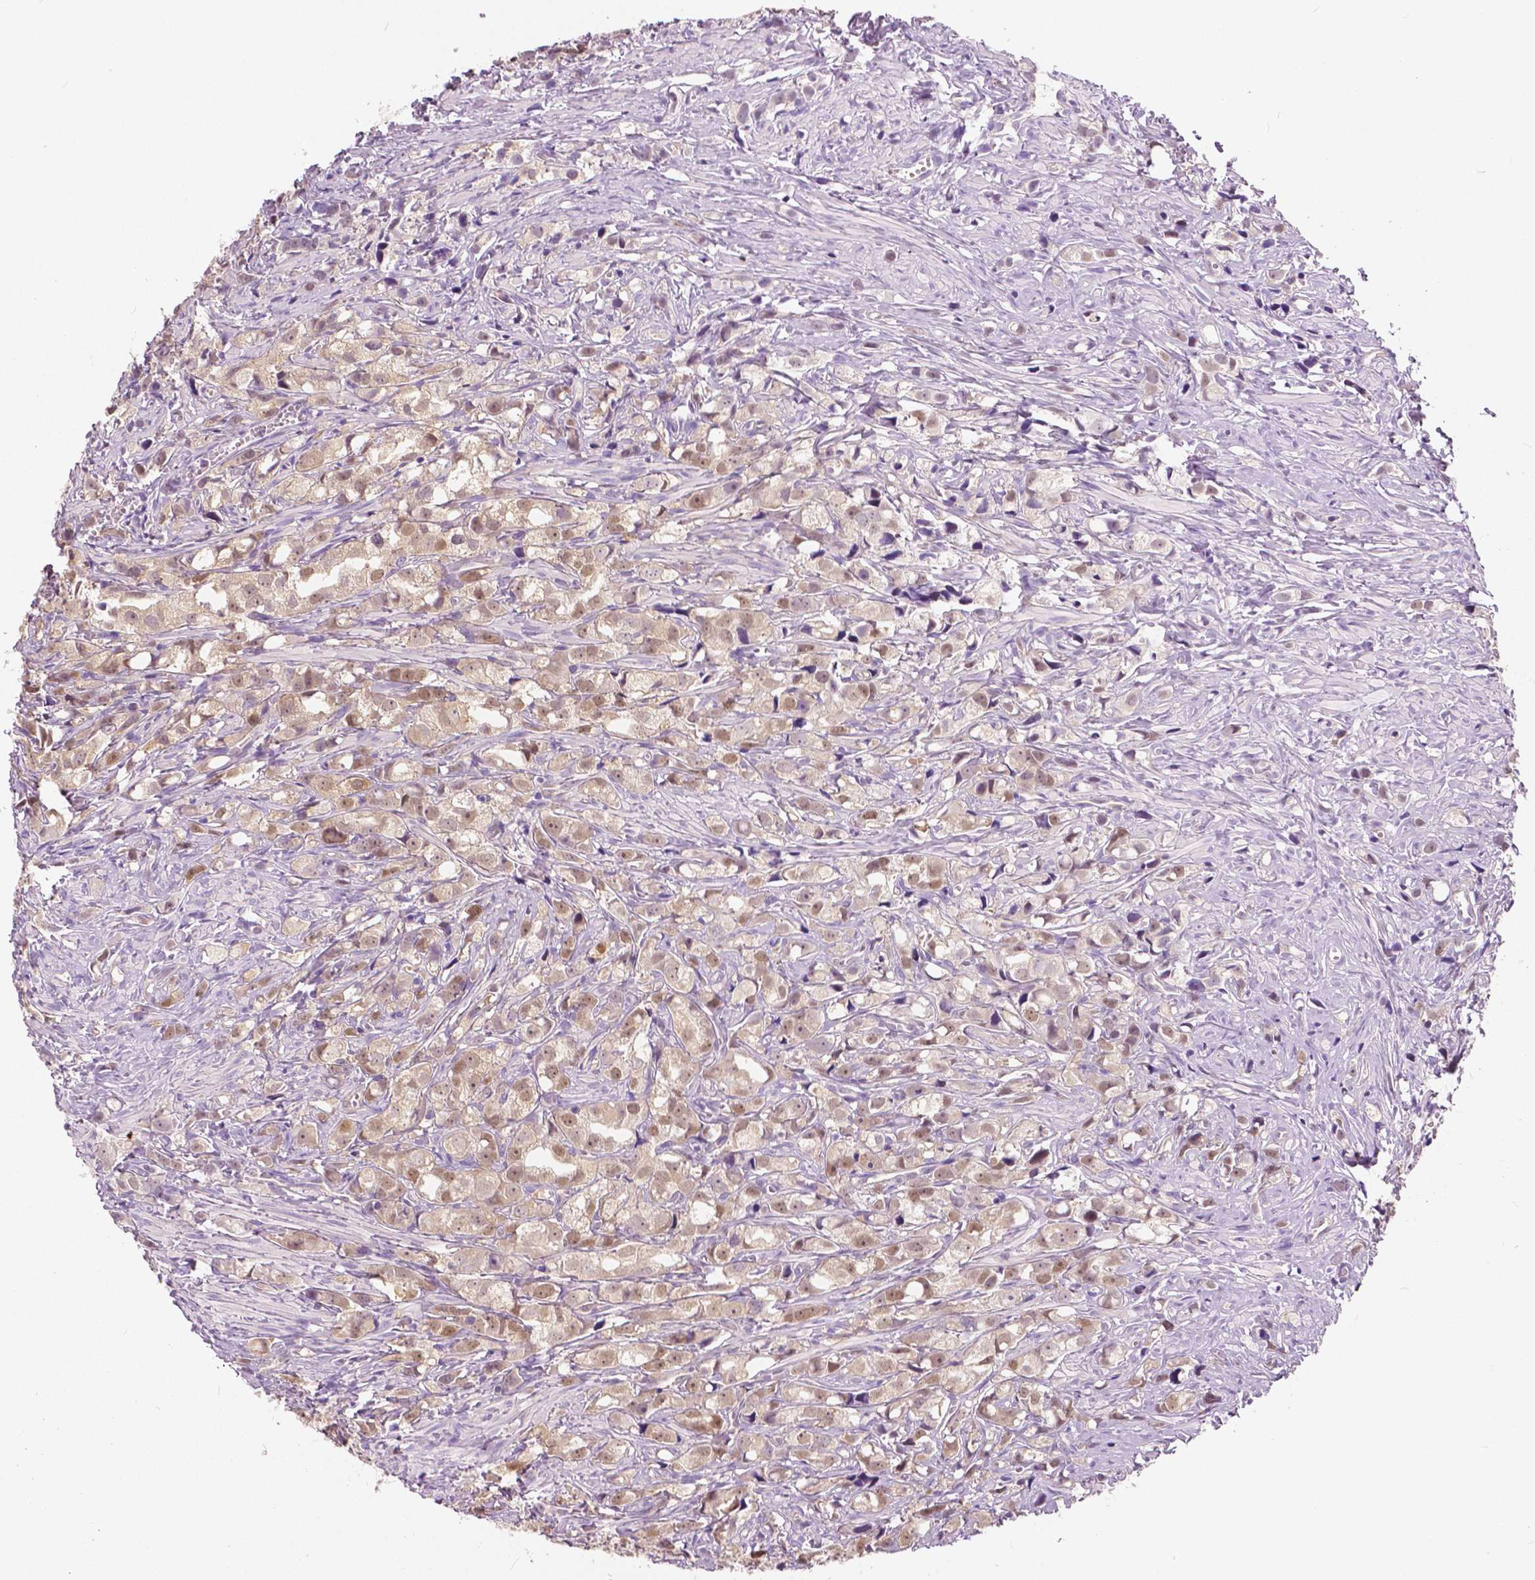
{"staining": {"intensity": "moderate", "quantity": ">75%", "location": "nuclear"}, "tissue": "prostate cancer", "cell_type": "Tumor cells", "image_type": "cancer", "snomed": [{"axis": "morphology", "description": "Adenocarcinoma, High grade"}, {"axis": "topography", "description": "Prostate"}], "caption": "A brown stain shows moderate nuclear staining of a protein in adenocarcinoma (high-grade) (prostate) tumor cells.", "gene": "TKFC", "patient": {"sex": "male", "age": 75}}